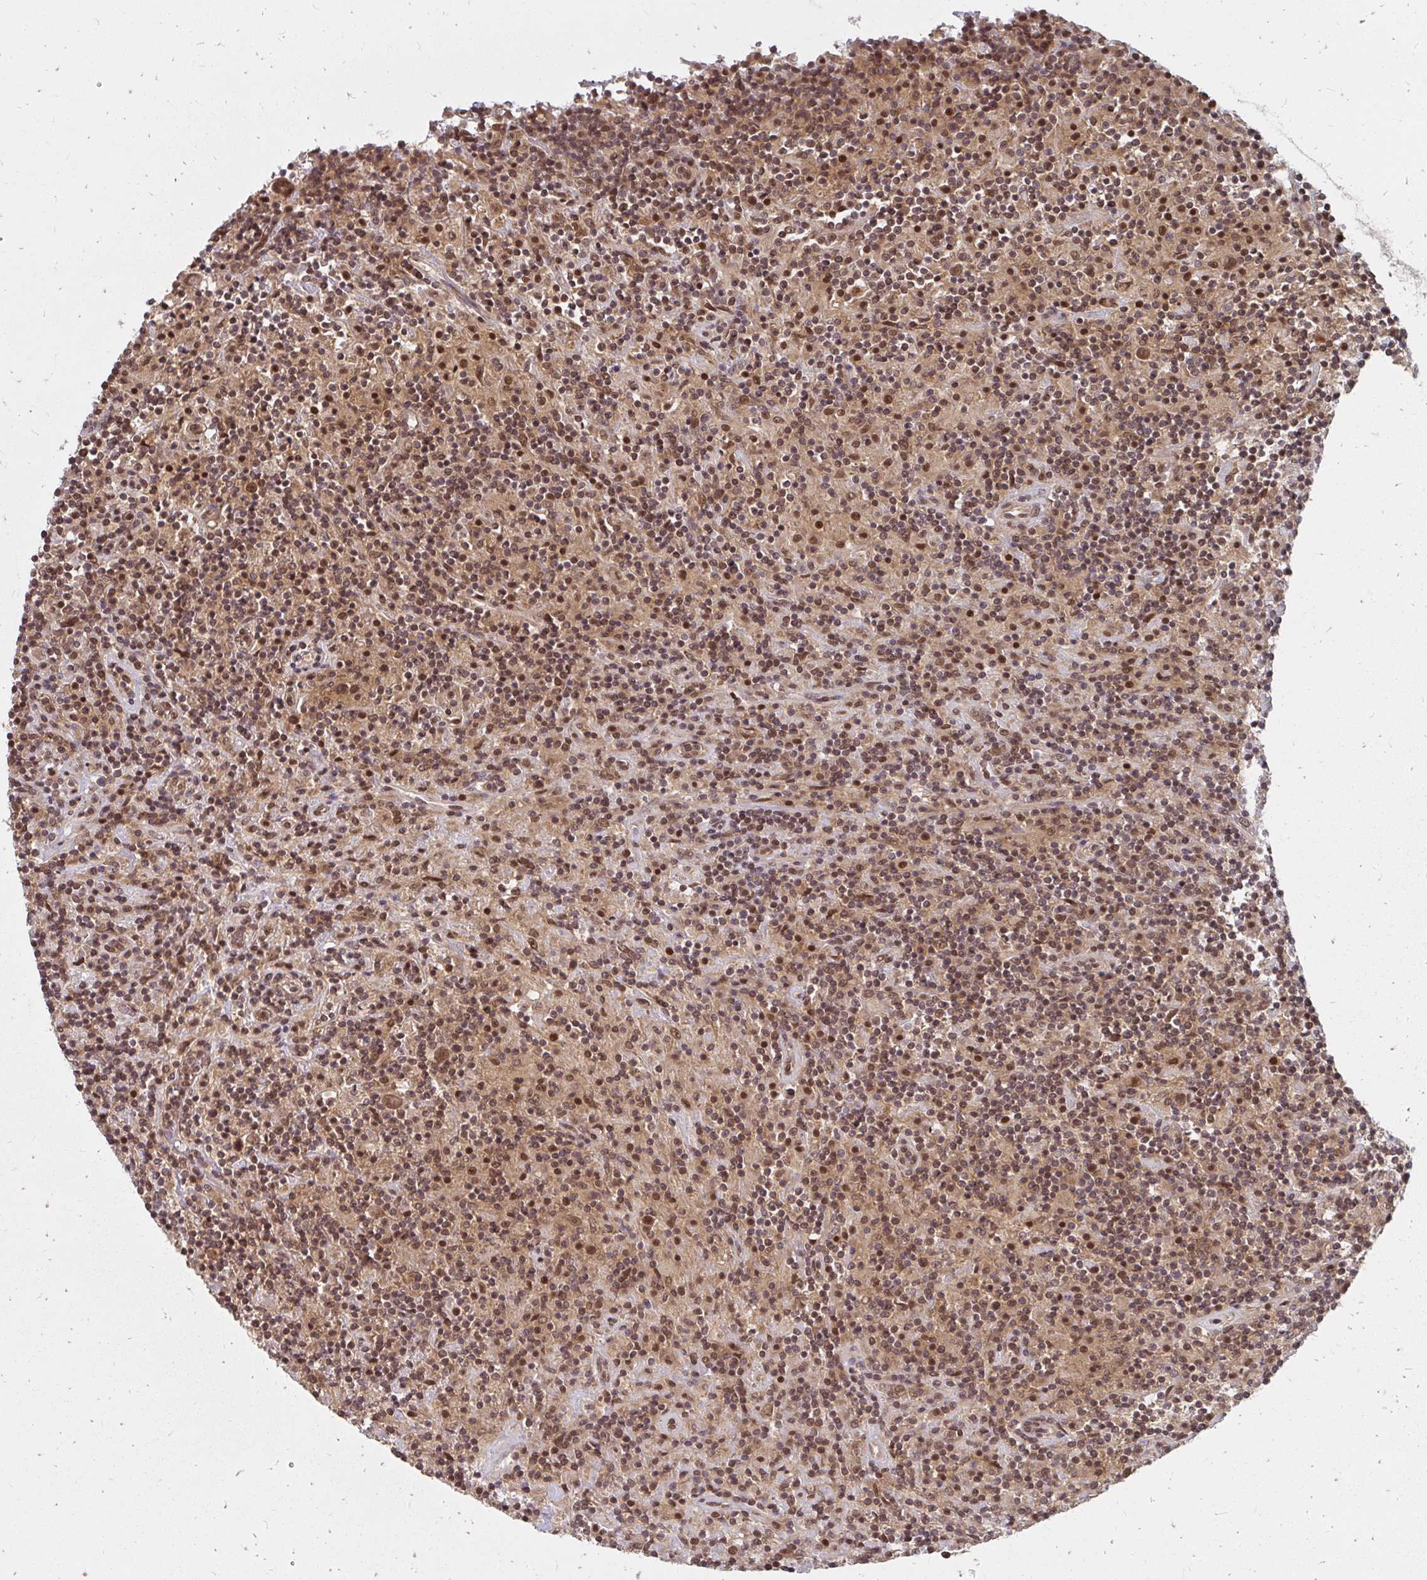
{"staining": {"intensity": "moderate", "quantity": ">75%", "location": "cytoplasmic/membranous,nuclear"}, "tissue": "lymphoma", "cell_type": "Tumor cells", "image_type": "cancer", "snomed": [{"axis": "morphology", "description": "Hodgkin's disease, NOS"}, {"axis": "topography", "description": "Lymph node"}], "caption": "Immunohistochemistry (IHC) of Hodgkin's disease shows medium levels of moderate cytoplasmic/membranous and nuclear expression in approximately >75% of tumor cells. The protein of interest is stained brown, and the nuclei are stained in blue (DAB (3,3'-diaminobenzidine) IHC with brightfield microscopy, high magnification).", "gene": "GTF3C6", "patient": {"sex": "male", "age": 70}}